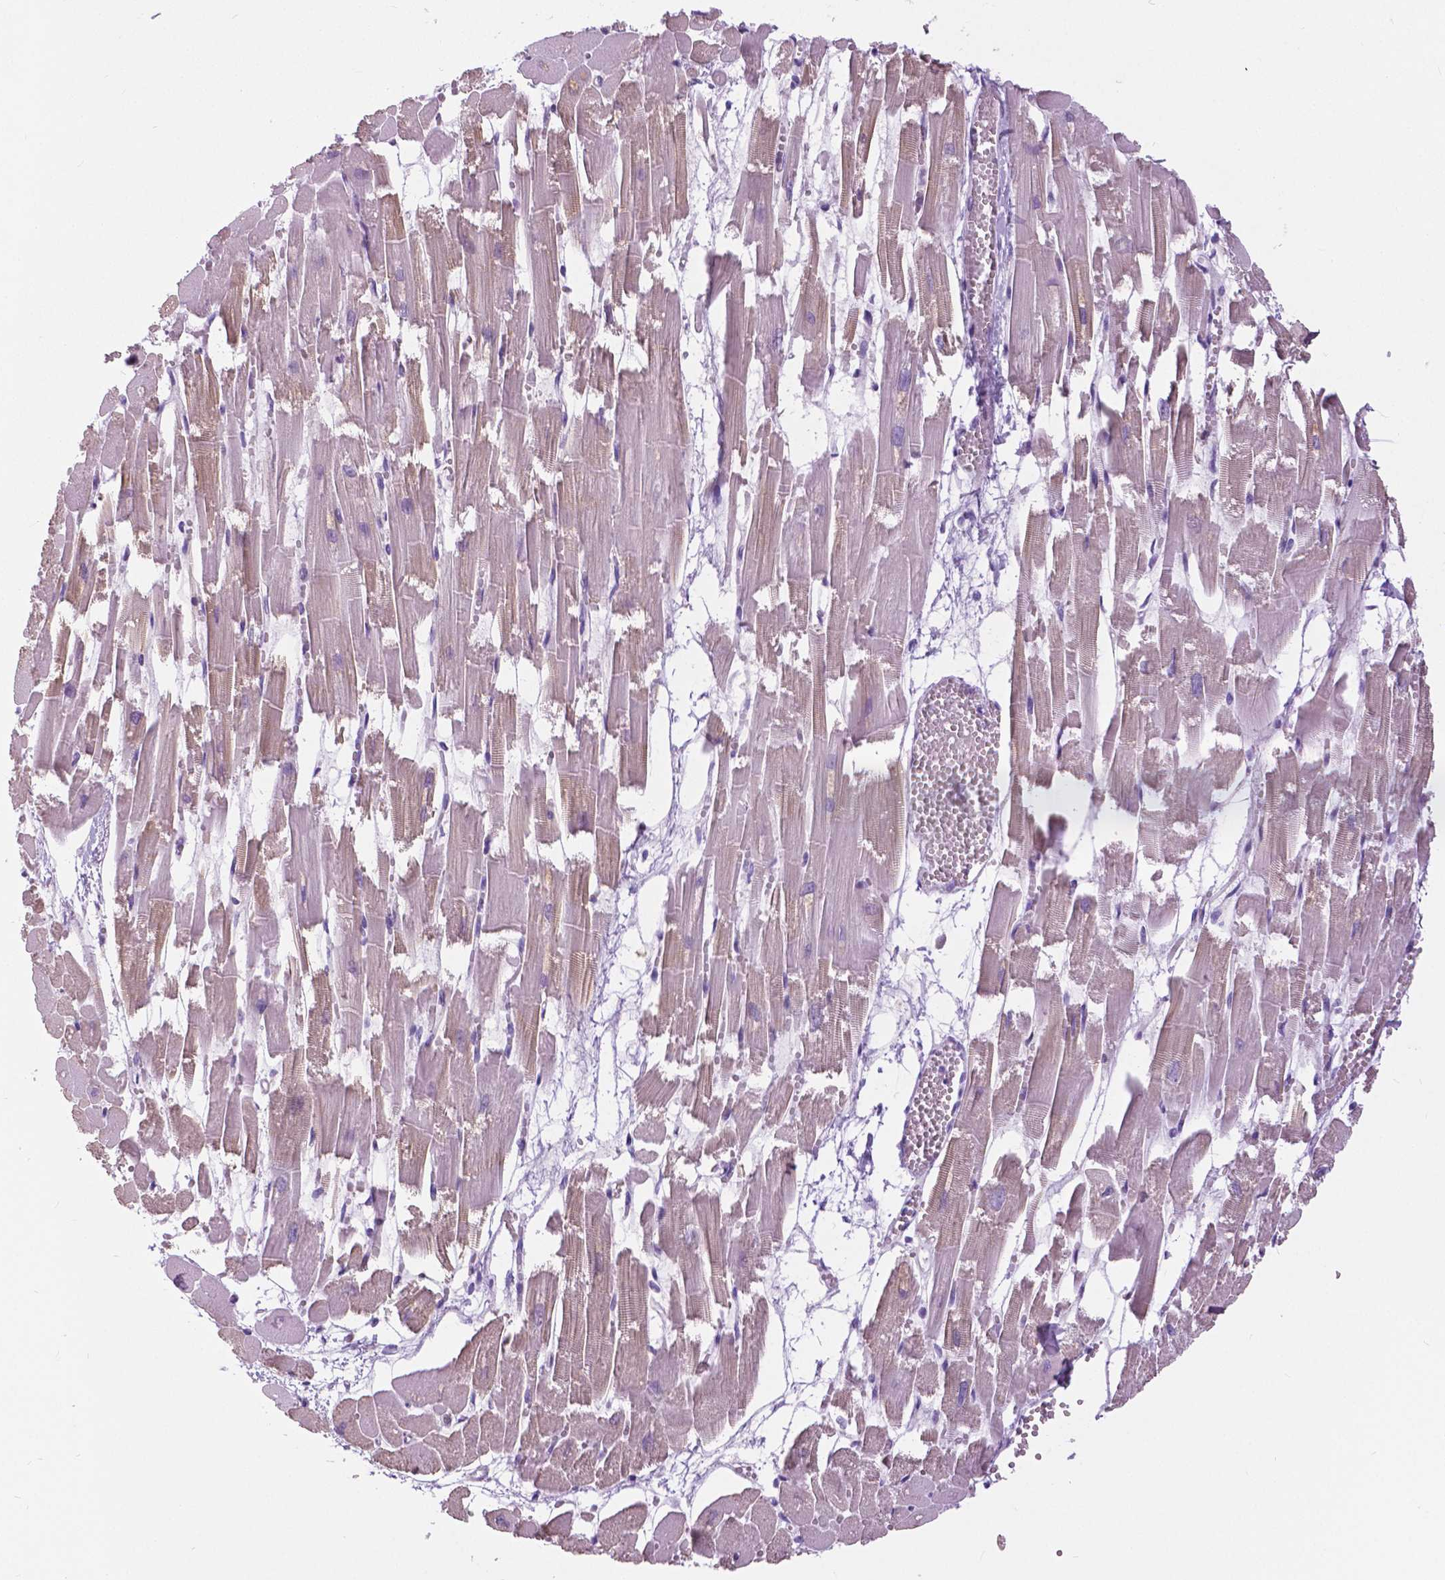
{"staining": {"intensity": "negative", "quantity": "none", "location": "none"}, "tissue": "heart muscle", "cell_type": "Cardiomyocytes", "image_type": "normal", "snomed": [{"axis": "morphology", "description": "Normal tissue, NOS"}, {"axis": "topography", "description": "Heart"}], "caption": "This photomicrograph is of unremarkable heart muscle stained with immunohistochemistry to label a protein in brown with the nuclei are counter-stained blue. There is no positivity in cardiomyocytes.", "gene": "TP53TG5", "patient": {"sex": "female", "age": 52}}